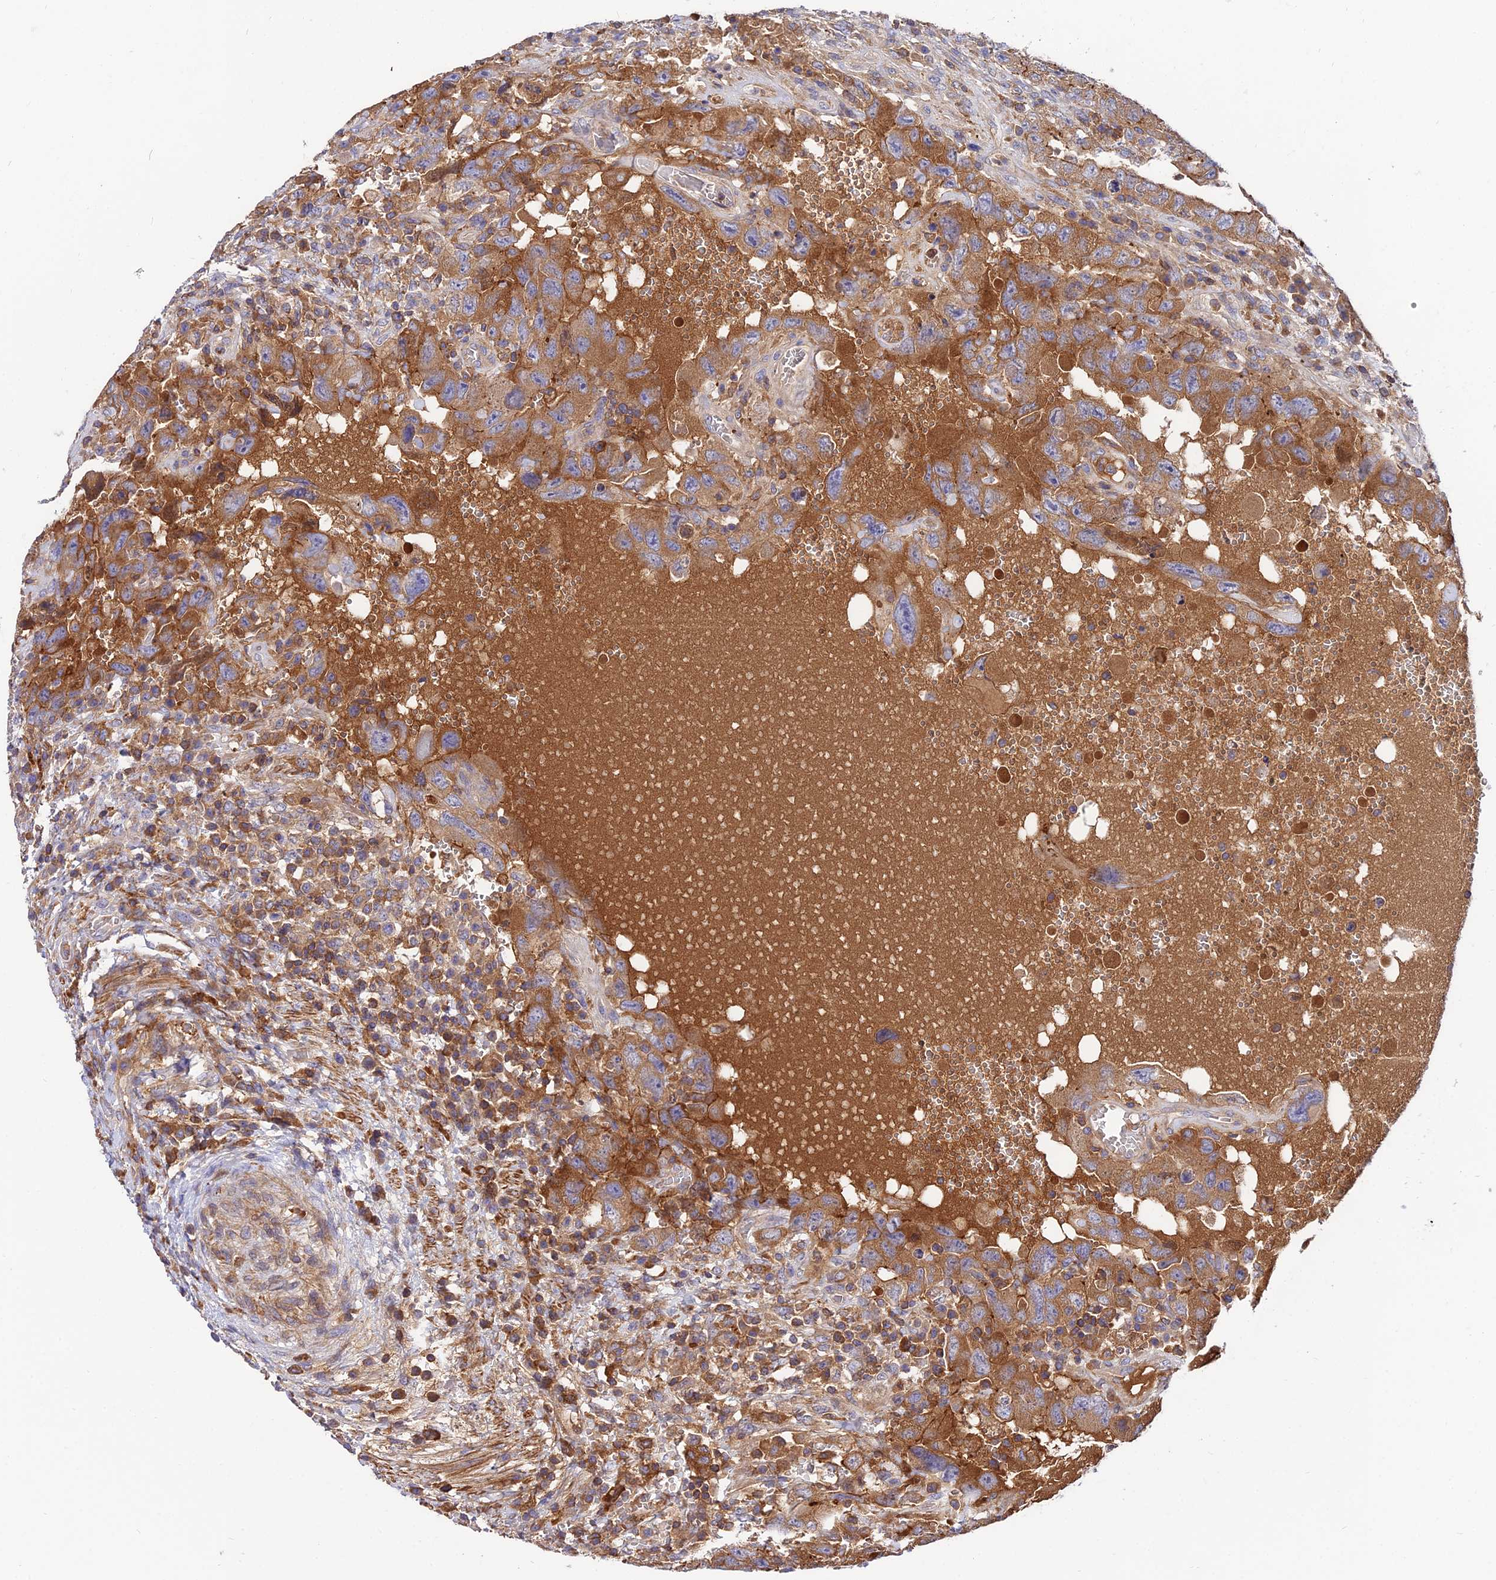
{"staining": {"intensity": "moderate", "quantity": ">75%", "location": "cytoplasmic/membranous"}, "tissue": "testis cancer", "cell_type": "Tumor cells", "image_type": "cancer", "snomed": [{"axis": "morphology", "description": "Carcinoma, Embryonal, NOS"}, {"axis": "topography", "description": "Testis"}], "caption": "IHC histopathology image of neoplastic tissue: human testis embryonal carcinoma stained using immunohistochemistry (IHC) displays medium levels of moderate protein expression localized specifically in the cytoplasmic/membranous of tumor cells, appearing as a cytoplasmic/membranous brown color.", "gene": "PYM1", "patient": {"sex": "male", "age": 26}}